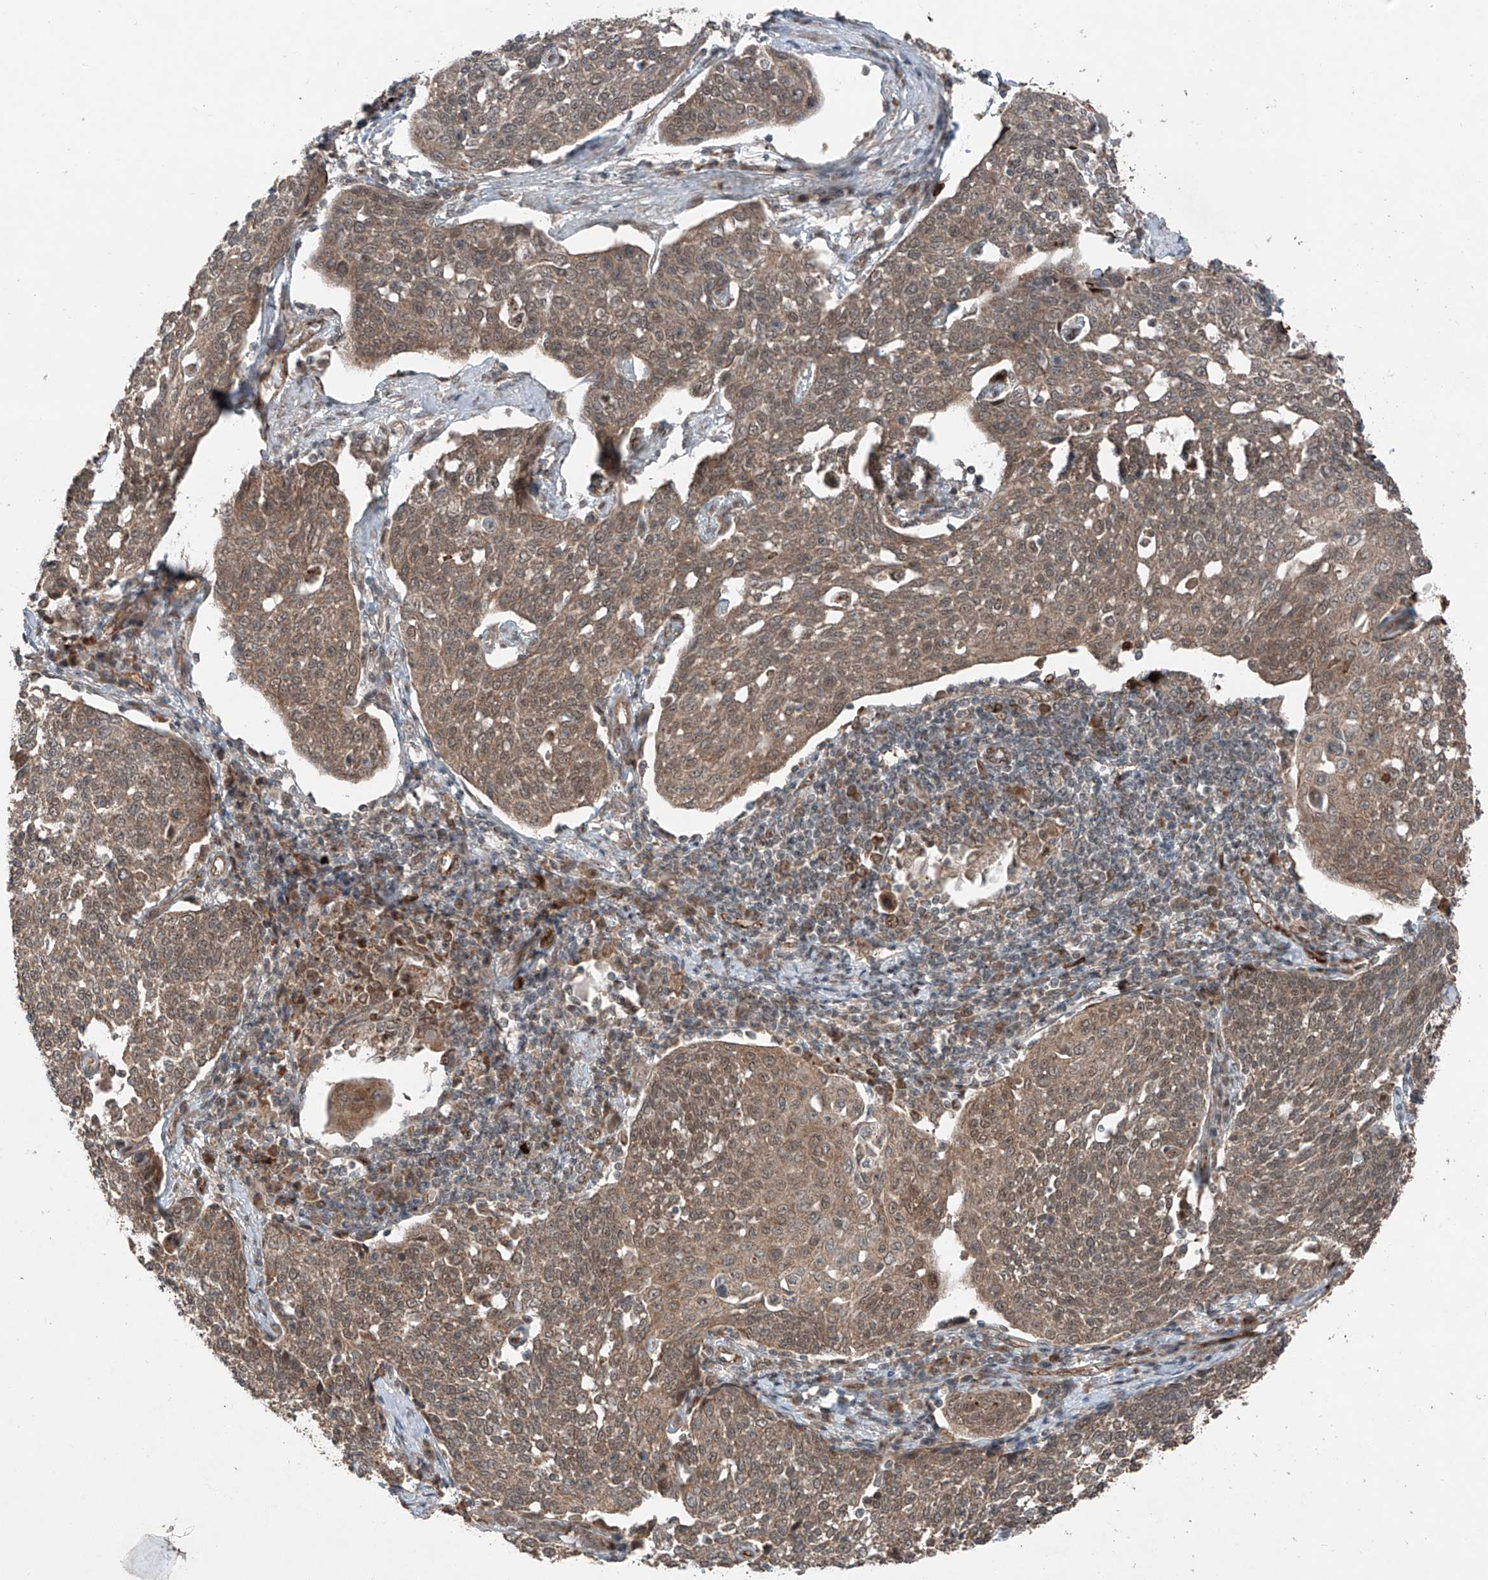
{"staining": {"intensity": "moderate", "quantity": ">75%", "location": "cytoplasmic/membranous"}, "tissue": "cervical cancer", "cell_type": "Tumor cells", "image_type": "cancer", "snomed": [{"axis": "morphology", "description": "Squamous cell carcinoma, NOS"}, {"axis": "topography", "description": "Cervix"}], "caption": "Cervical cancer (squamous cell carcinoma) stained with immunohistochemistry (IHC) displays moderate cytoplasmic/membranous positivity in about >75% of tumor cells.", "gene": "ZNF620", "patient": {"sex": "female", "age": 34}}